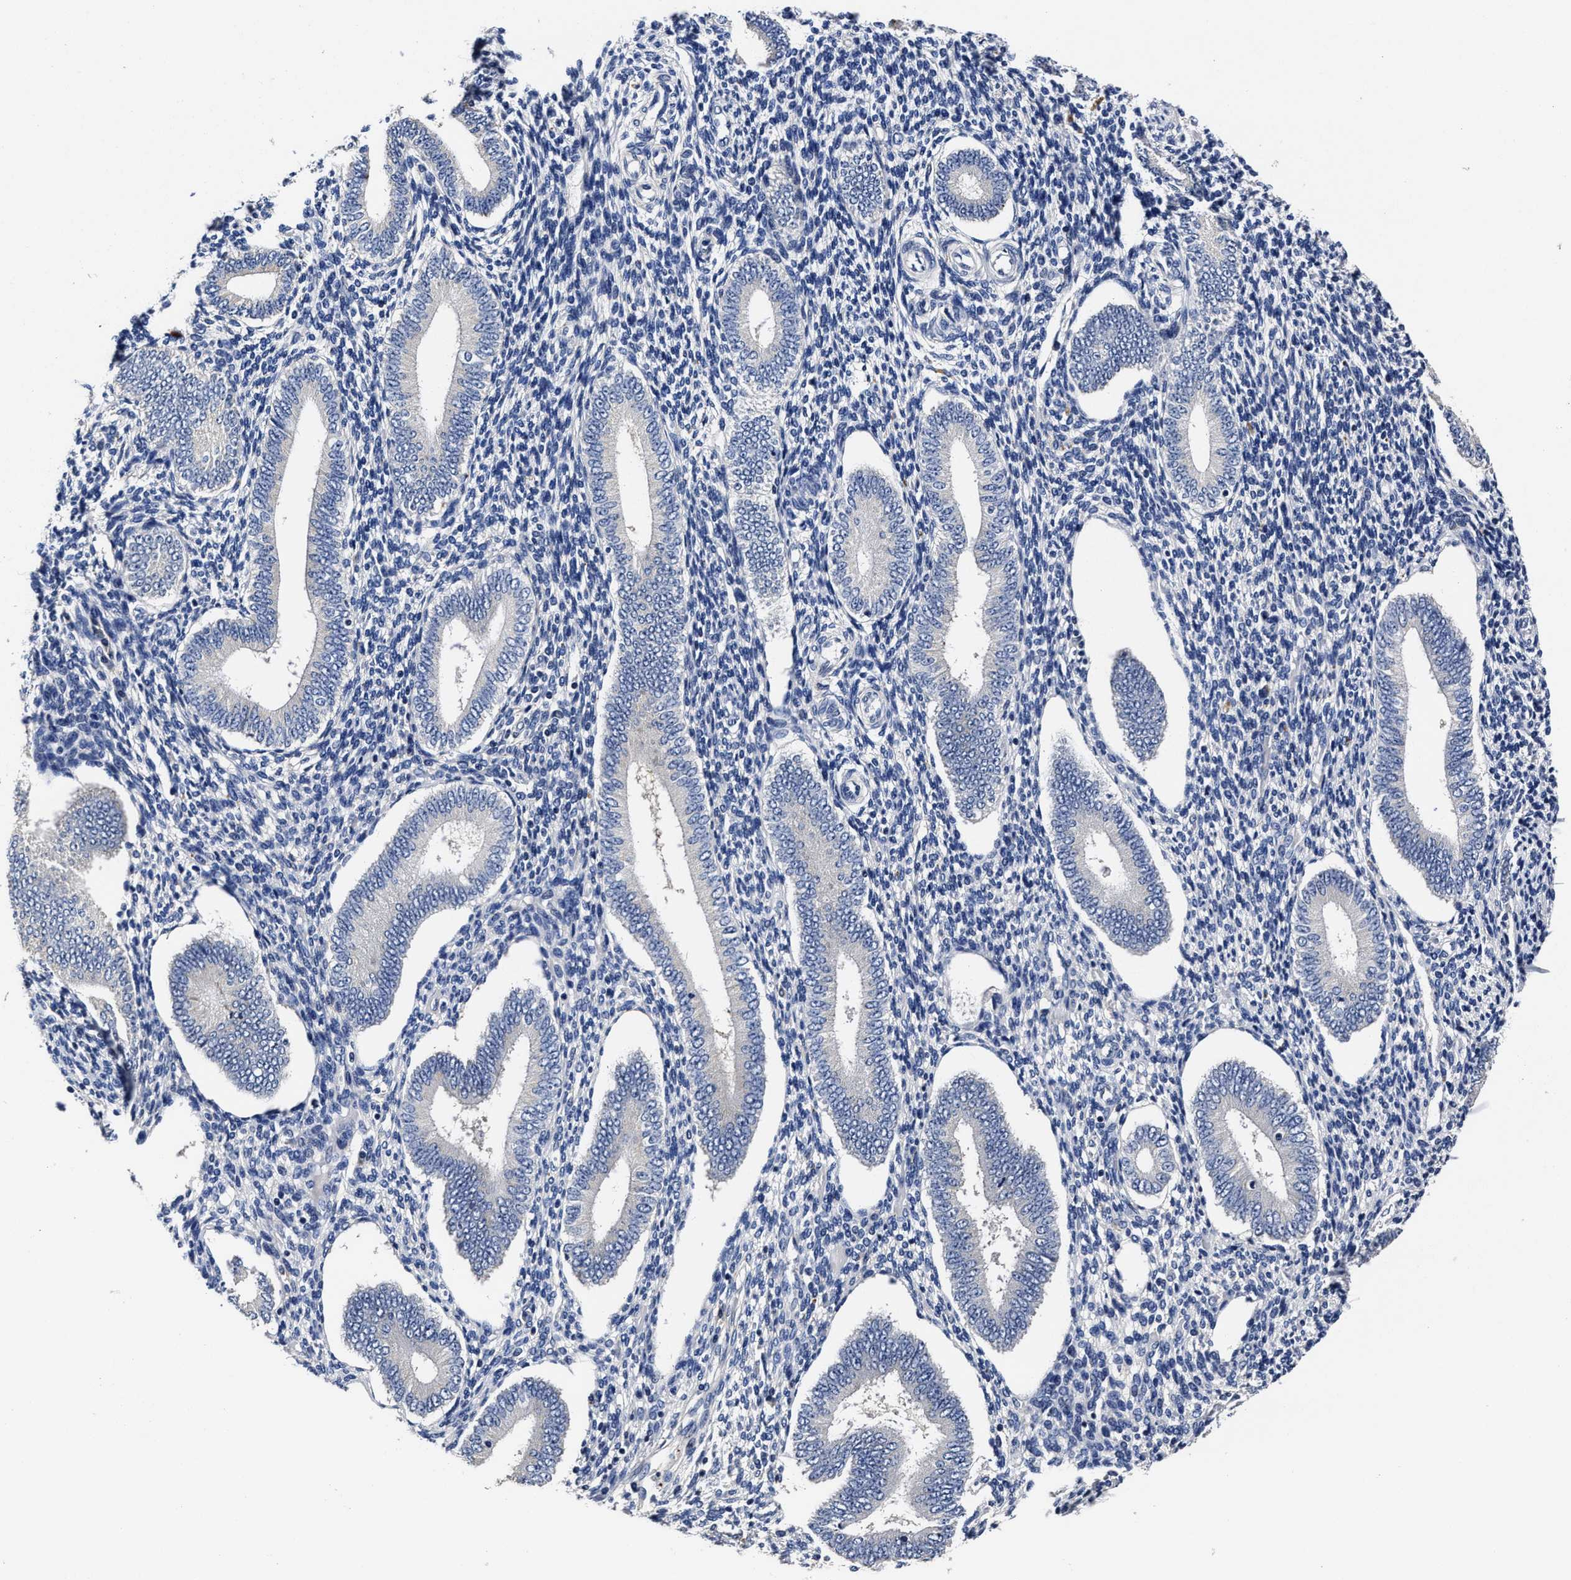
{"staining": {"intensity": "negative", "quantity": "none", "location": "none"}, "tissue": "endometrium", "cell_type": "Cells in endometrial stroma", "image_type": "normal", "snomed": [{"axis": "morphology", "description": "Normal tissue, NOS"}, {"axis": "topography", "description": "Endometrium"}], "caption": "Immunohistochemical staining of normal endometrium exhibits no significant positivity in cells in endometrial stroma. Brightfield microscopy of immunohistochemistry stained with DAB (brown) and hematoxylin (blue), captured at high magnification.", "gene": "OLFML2A", "patient": {"sex": "female", "age": 42}}